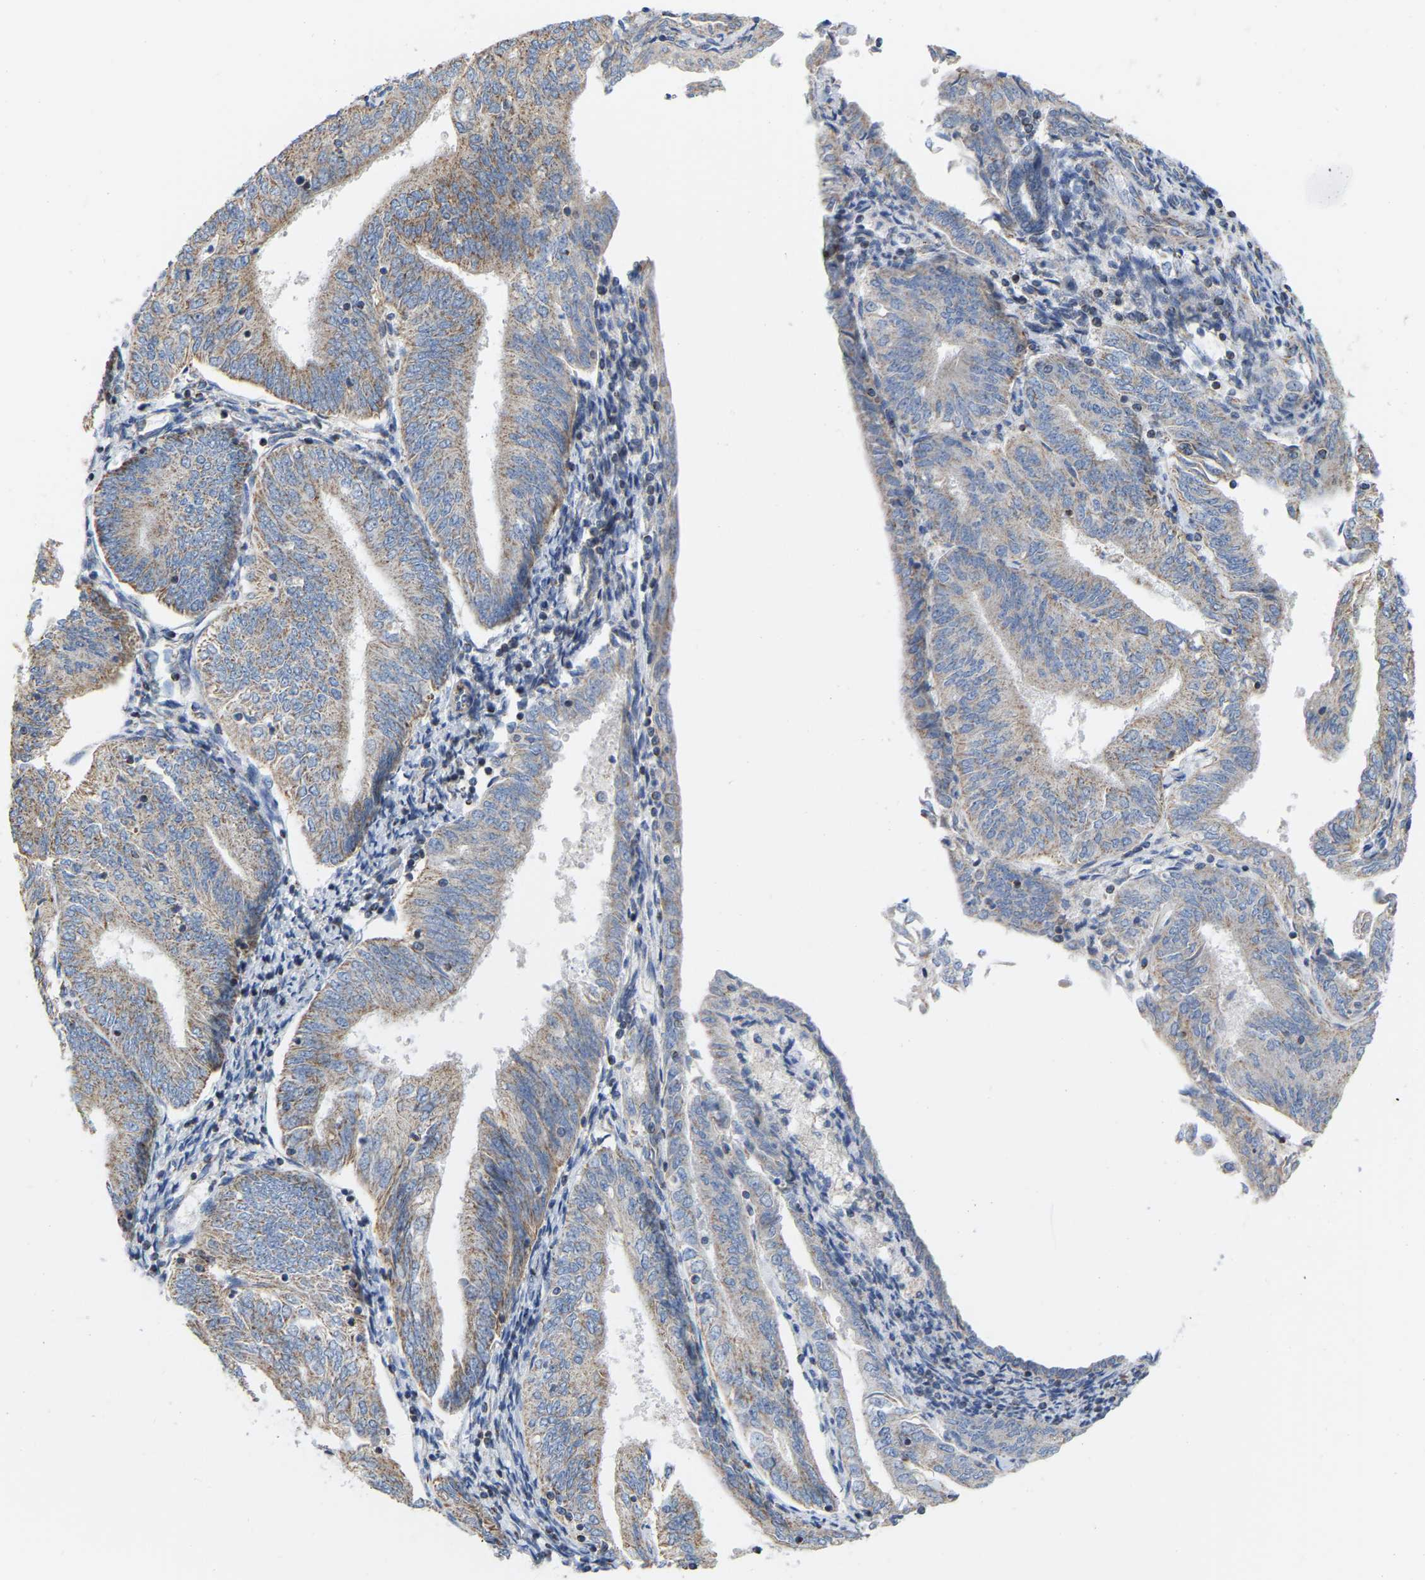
{"staining": {"intensity": "weak", "quantity": "25%-75%", "location": "cytoplasmic/membranous"}, "tissue": "endometrial cancer", "cell_type": "Tumor cells", "image_type": "cancer", "snomed": [{"axis": "morphology", "description": "Adenocarcinoma, NOS"}, {"axis": "topography", "description": "Endometrium"}], "caption": "A brown stain shows weak cytoplasmic/membranous expression of a protein in adenocarcinoma (endometrial) tumor cells.", "gene": "CBLB", "patient": {"sex": "female", "age": 58}}